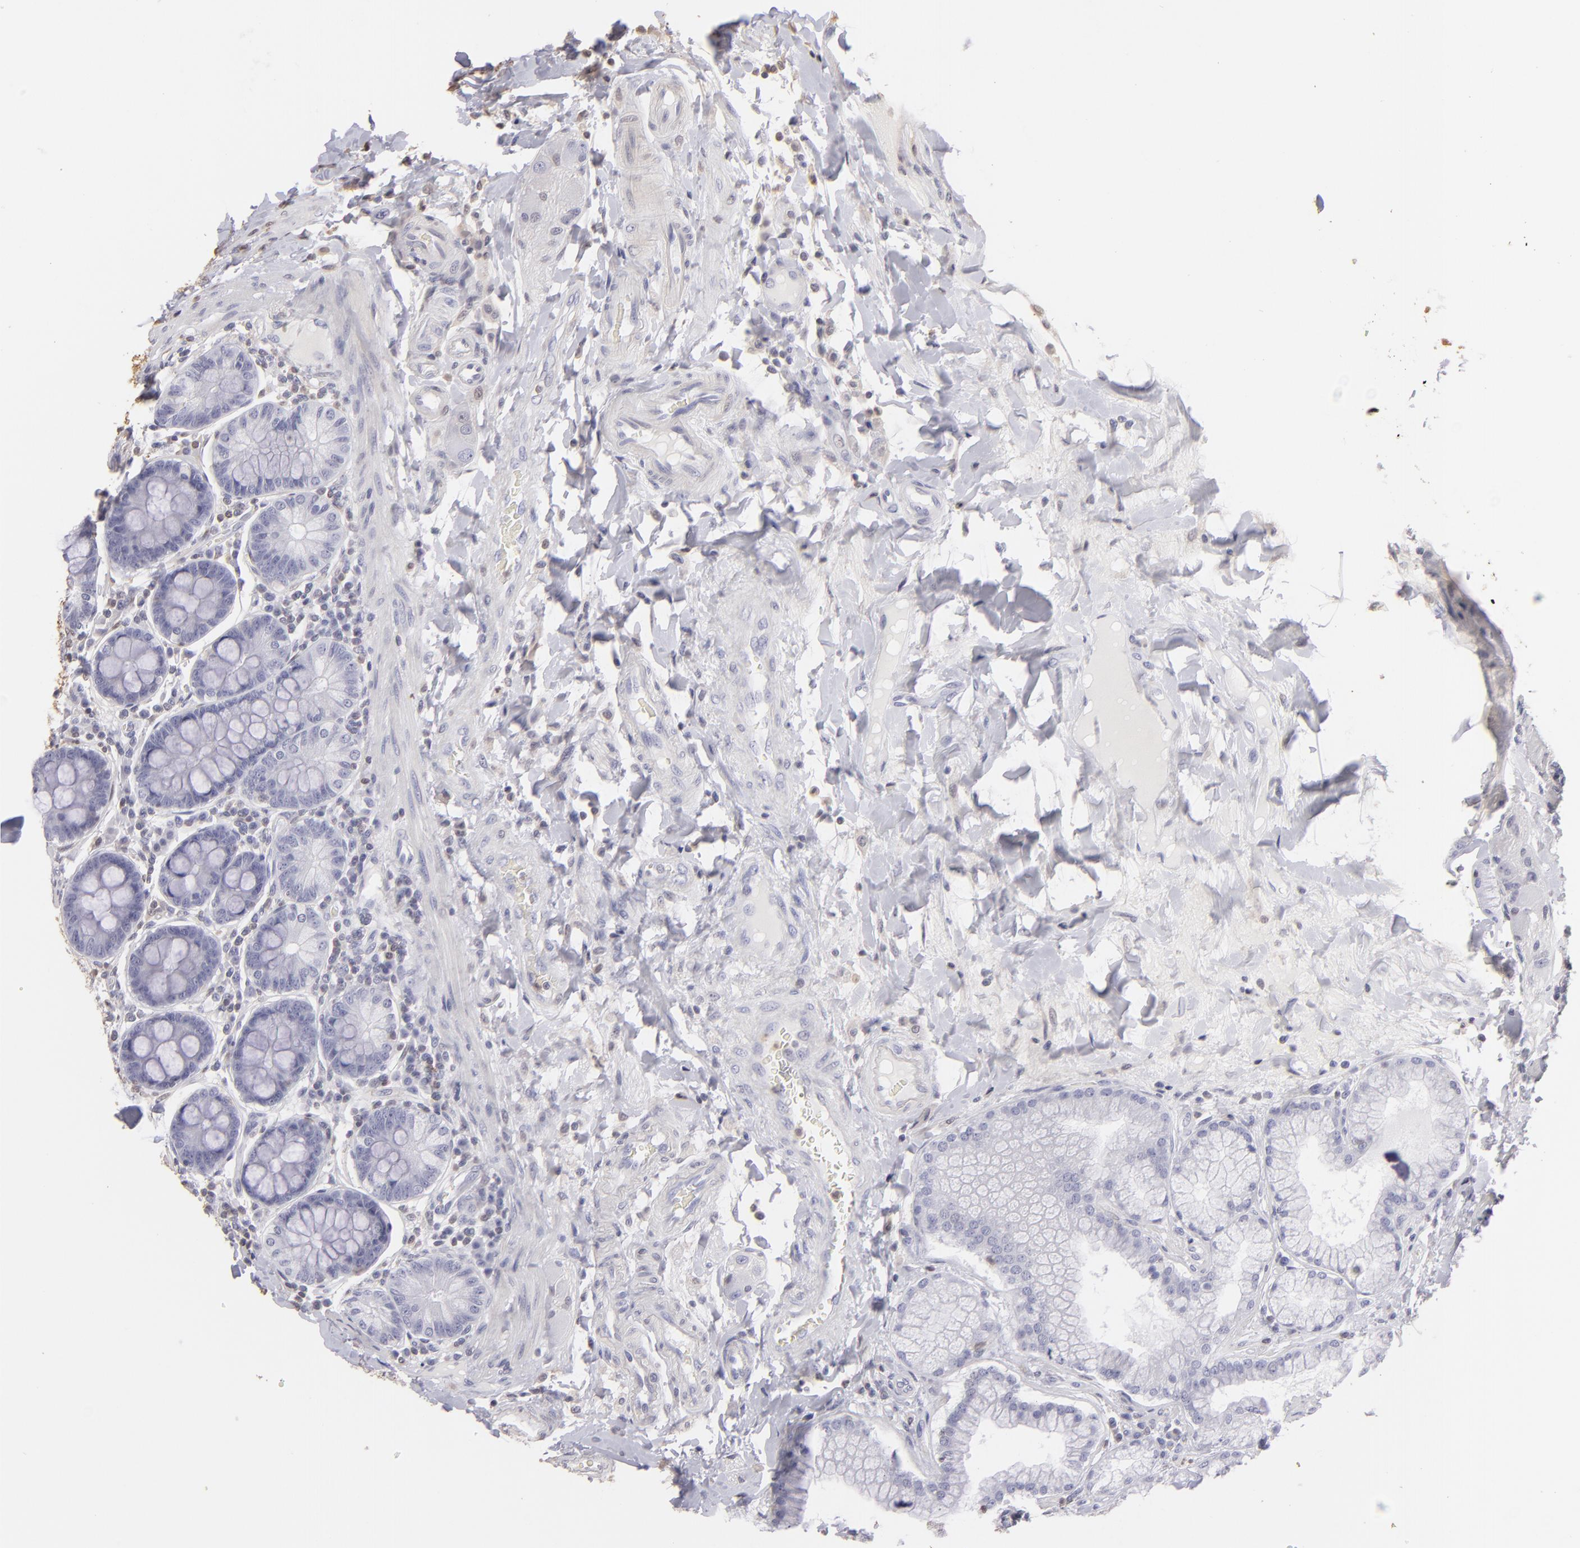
{"staining": {"intensity": "negative", "quantity": "none", "location": "none"}, "tissue": "duodenum", "cell_type": "Glandular cells", "image_type": "normal", "snomed": [{"axis": "morphology", "description": "Normal tissue, NOS"}, {"axis": "topography", "description": "Duodenum"}], "caption": "Immunohistochemistry (IHC) histopathology image of benign human duodenum stained for a protein (brown), which displays no expression in glandular cells.", "gene": "S100A2", "patient": {"sex": "male", "age": 50}}